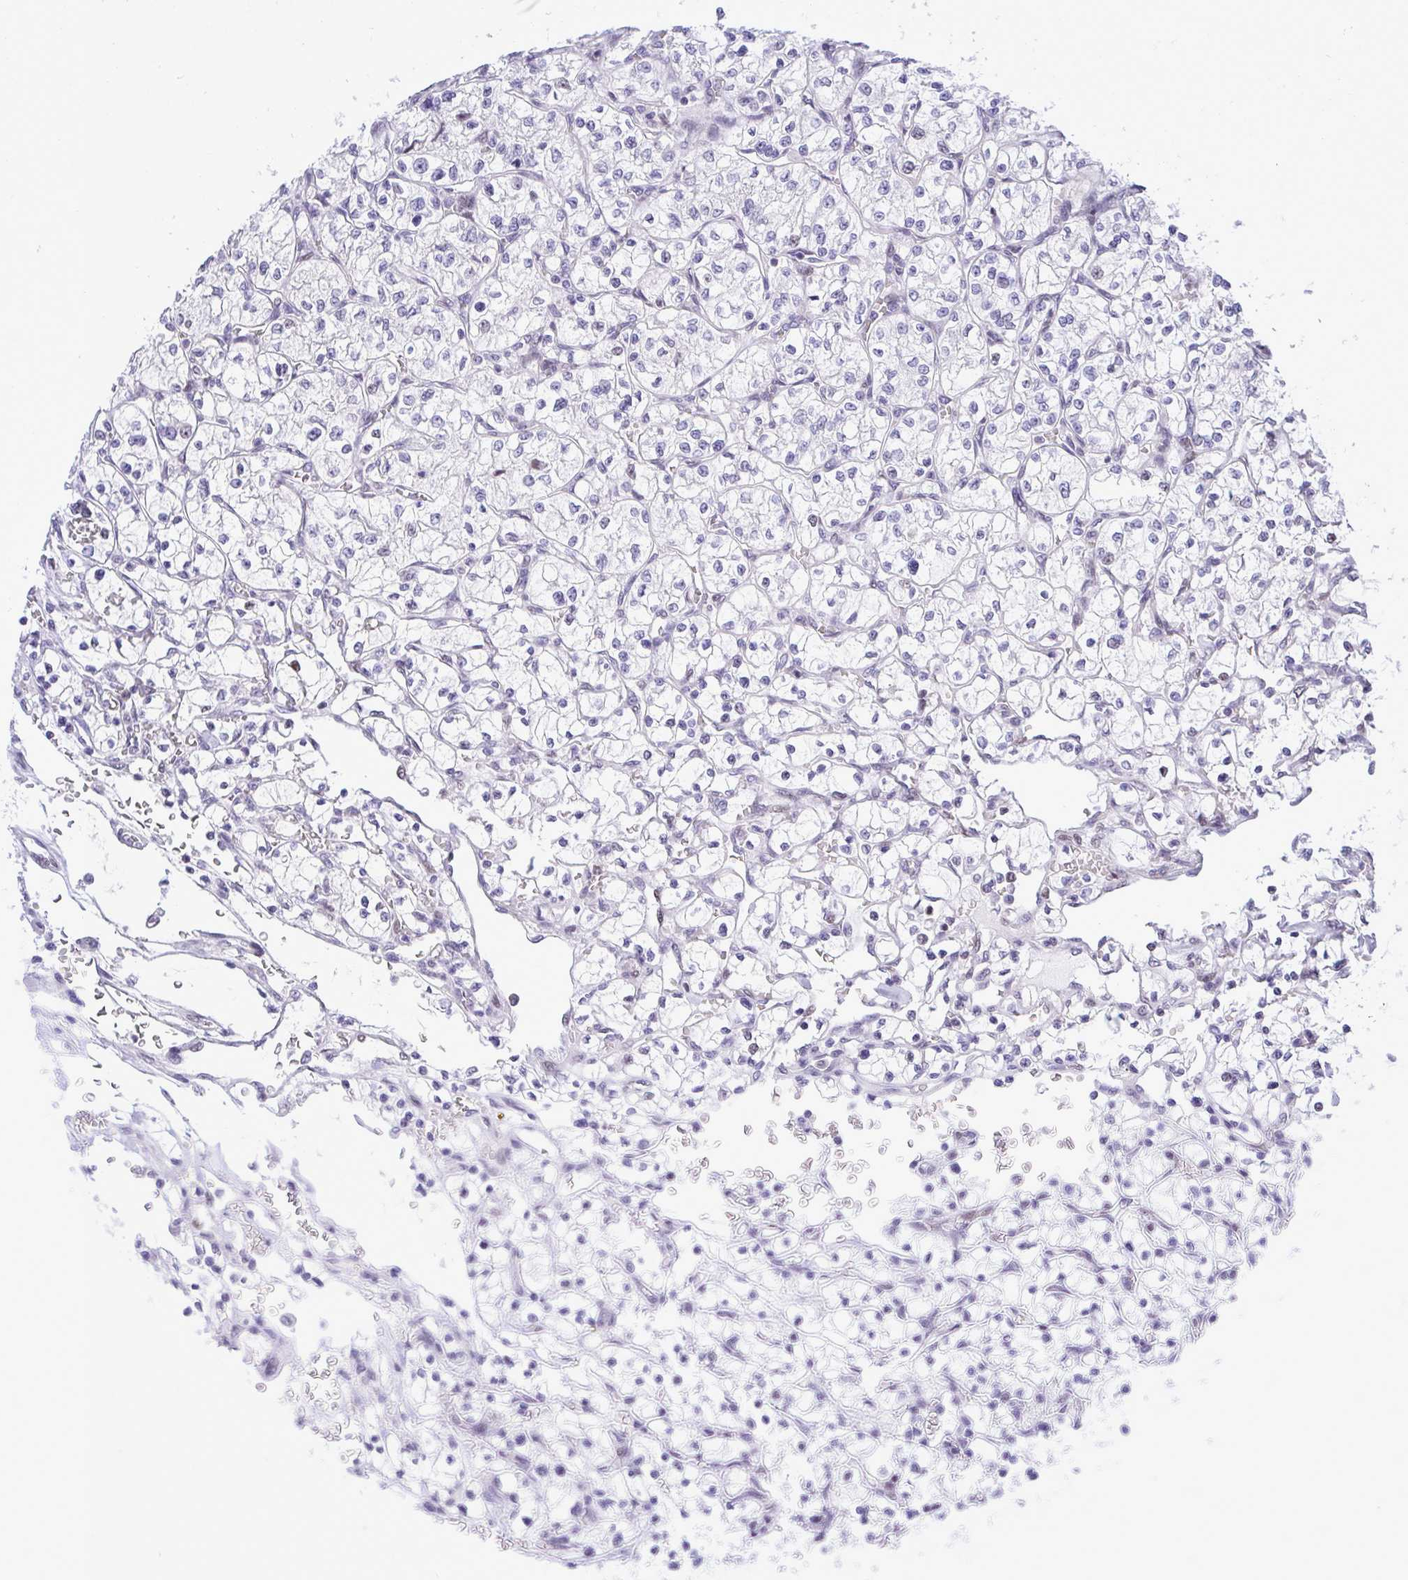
{"staining": {"intensity": "negative", "quantity": "none", "location": "none"}, "tissue": "renal cancer", "cell_type": "Tumor cells", "image_type": "cancer", "snomed": [{"axis": "morphology", "description": "Adenocarcinoma, NOS"}, {"axis": "topography", "description": "Kidney"}], "caption": "A histopathology image of human adenocarcinoma (renal) is negative for staining in tumor cells.", "gene": "C1QL2", "patient": {"sex": "female", "age": 64}}